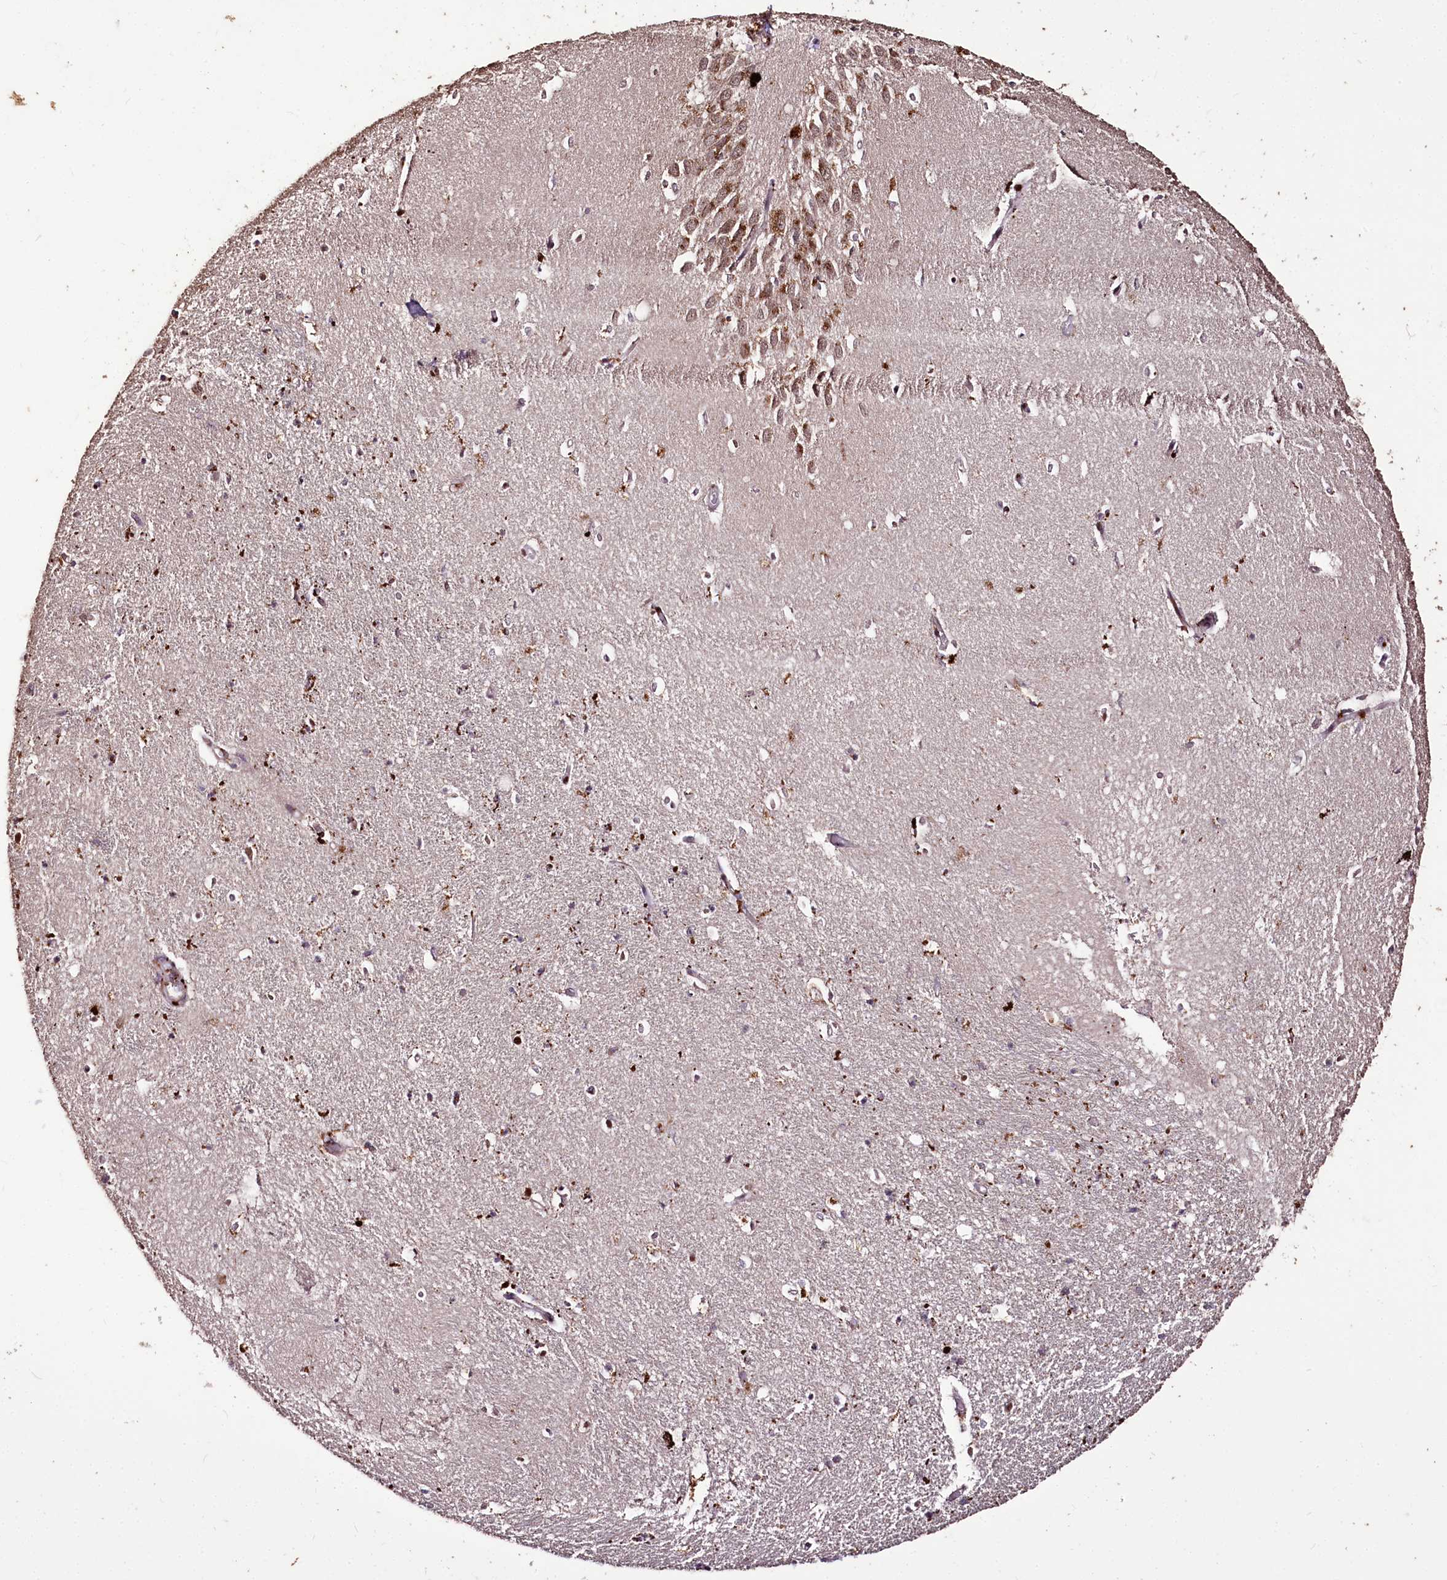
{"staining": {"intensity": "weak", "quantity": "<25%", "location": "nuclear"}, "tissue": "hippocampus", "cell_type": "Glial cells", "image_type": "normal", "snomed": [{"axis": "morphology", "description": "Normal tissue, NOS"}, {"axis": "topography", "description": "Hippocampus"}], "caption": "This is an IHC histopathology image of benign hippocampus. There is no staining in glial cells.", "gene": "CARD19", "patient": {"sex": "female", "age": 64}}